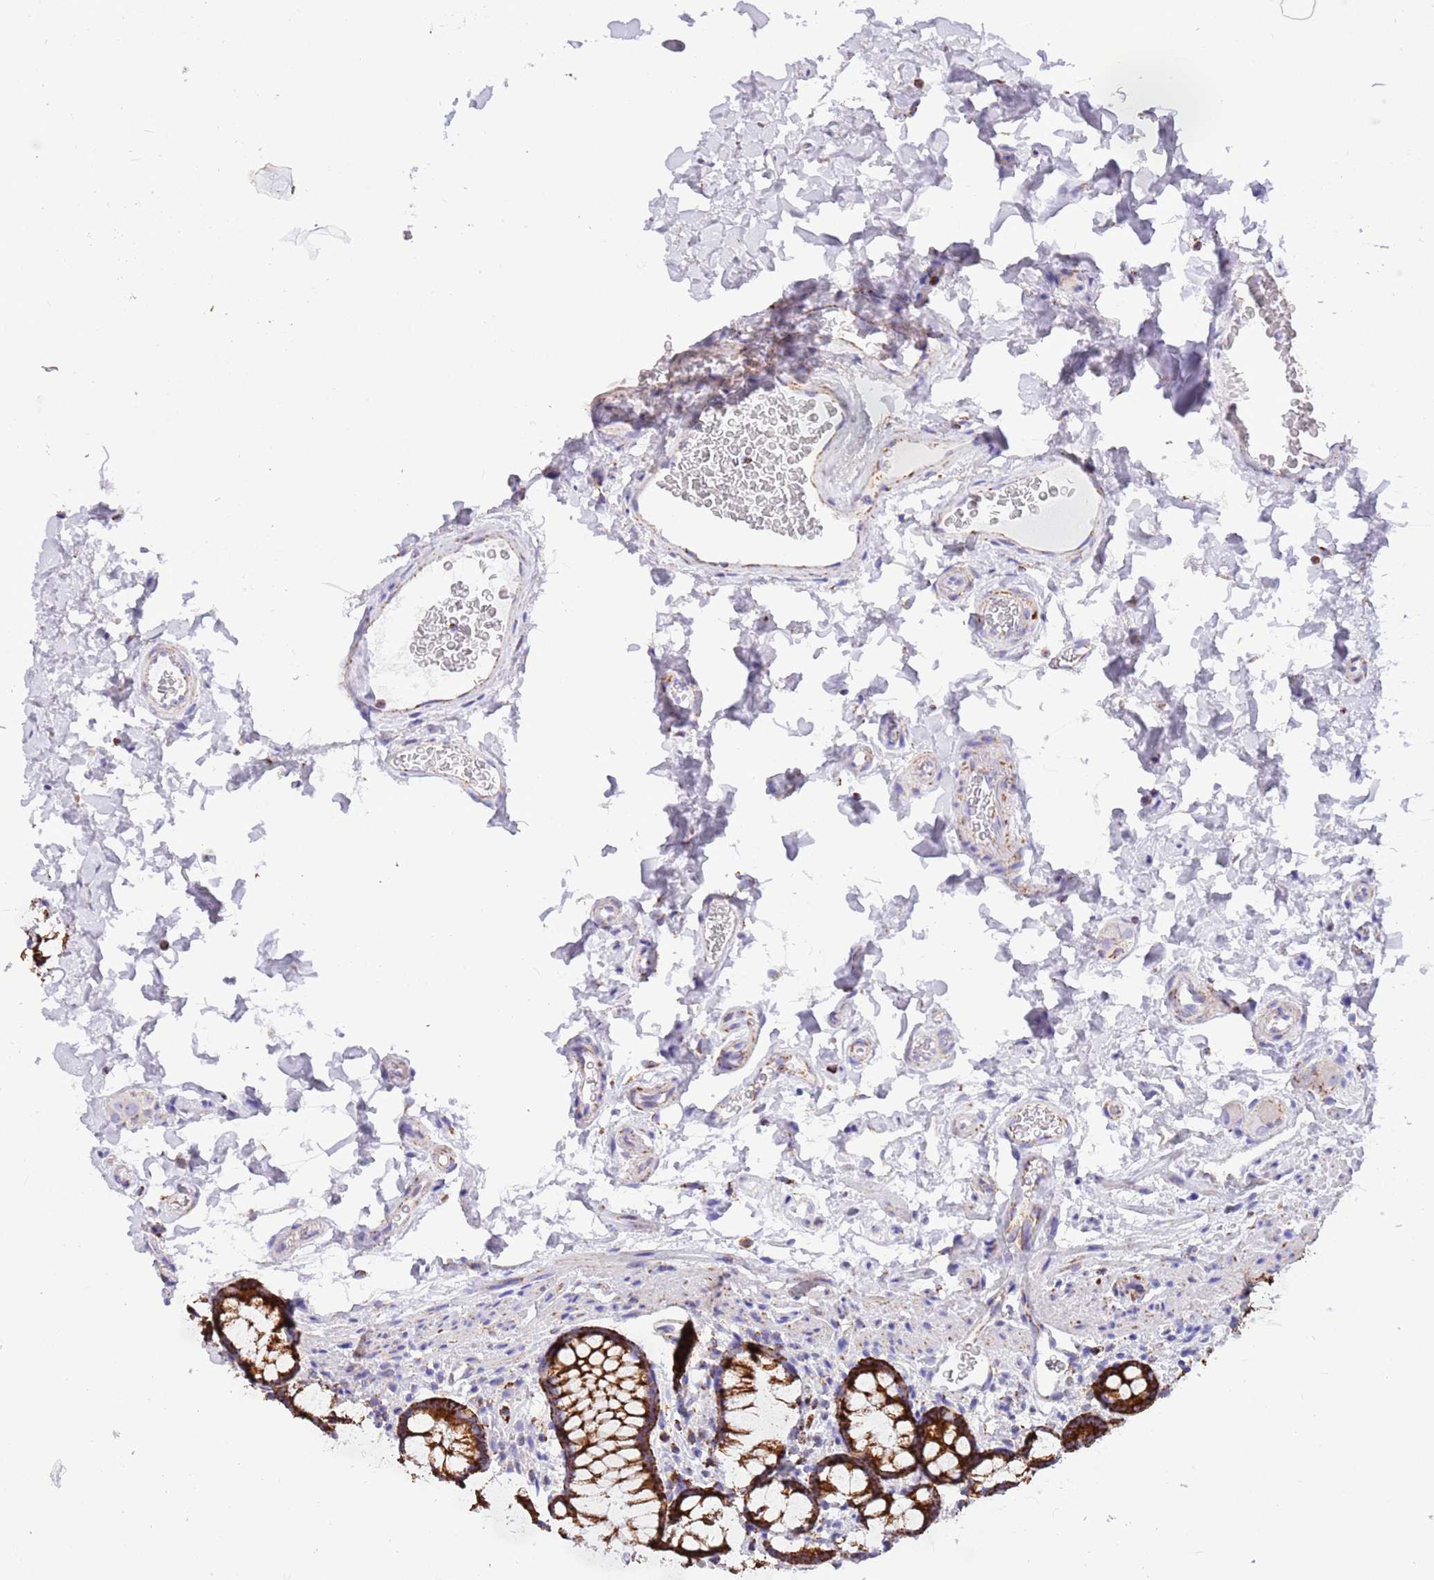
{"staining": {"intensity": "weak", "quantity": "25%-75%", "location": "cytoplasmic/membranous"}, "tissue": "colon", "cell_type": "Endothelial cells", "image_type": "normal", "snomed": [{"axis": "morphology", "description": "Normal tissue, NOS"}, {"axis": "topography", "description": "Colon"}], "caption": "A brown stain shows weak cytoplasmic/membranous positivity of a protein in endothelial cells of unremarkable human colon. (DAB (3,3'-diaminobenzidine) IHC with brightfield microscopy, high magnification).", "gene": "SUCLG2", "patient": {"sex": "female", "age": 82}}